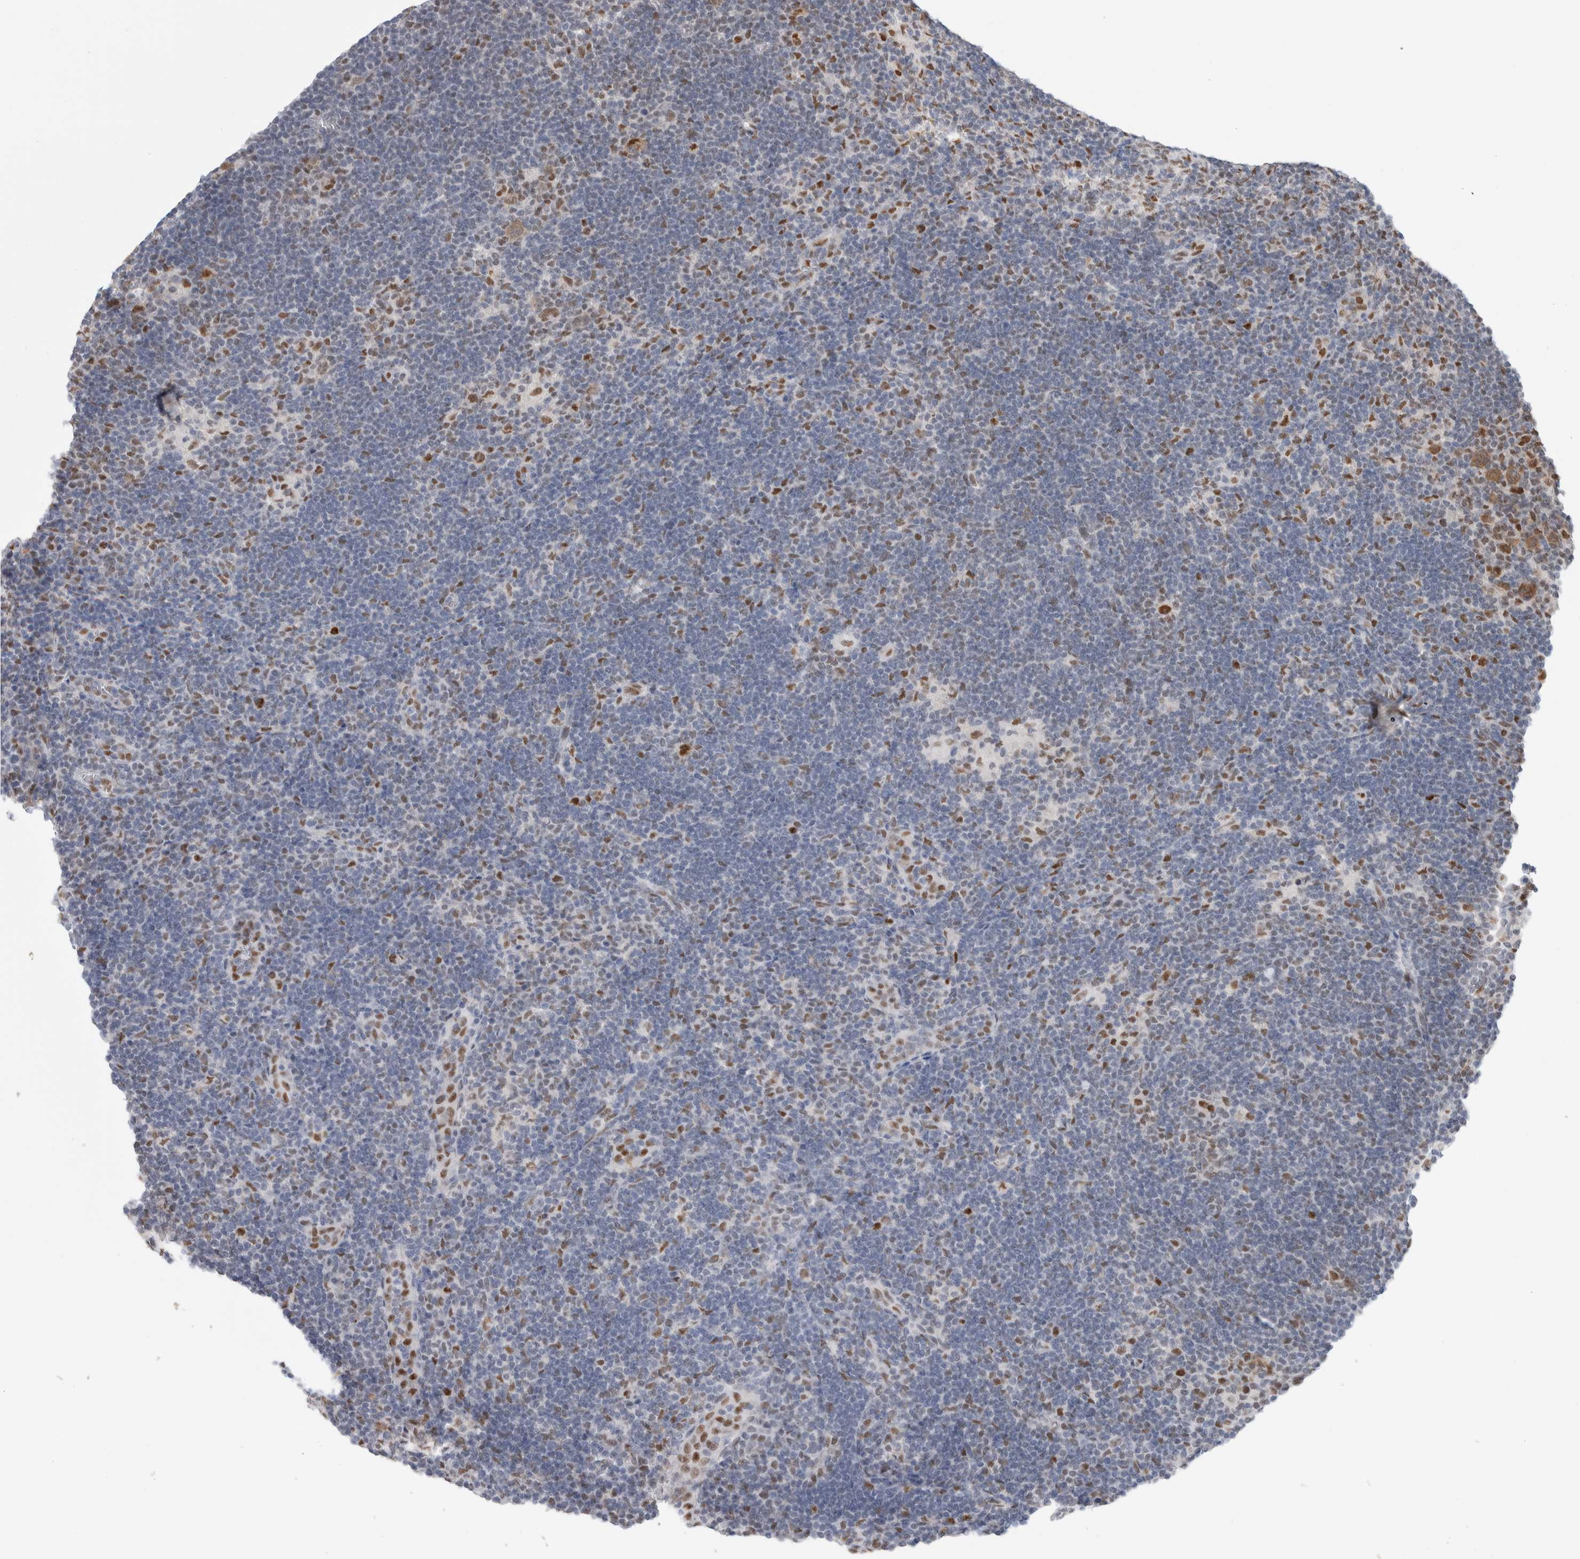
{"staining": {"intensity": "moderate", "quantity": ">75%", "location": "cytoplasmic/membranous,nuclear"}, "tissue": "lymphoma", "cell_type": "Tumor cells", "image_type": "cancer", "snomed": [{"axis": "morphology", "description": "Hodgkin's disease, NOS"}, {"axis": "topography", "description": "Lymph node"}], "caption": "Lymphoma stained for a protein (brown) displays moderate cytoplasmic/membranous and nuclear positive staining in approximately >75% of tumor cells.", "gene": "PRMT1", "patient": {"sex": "female", "age": 57}}